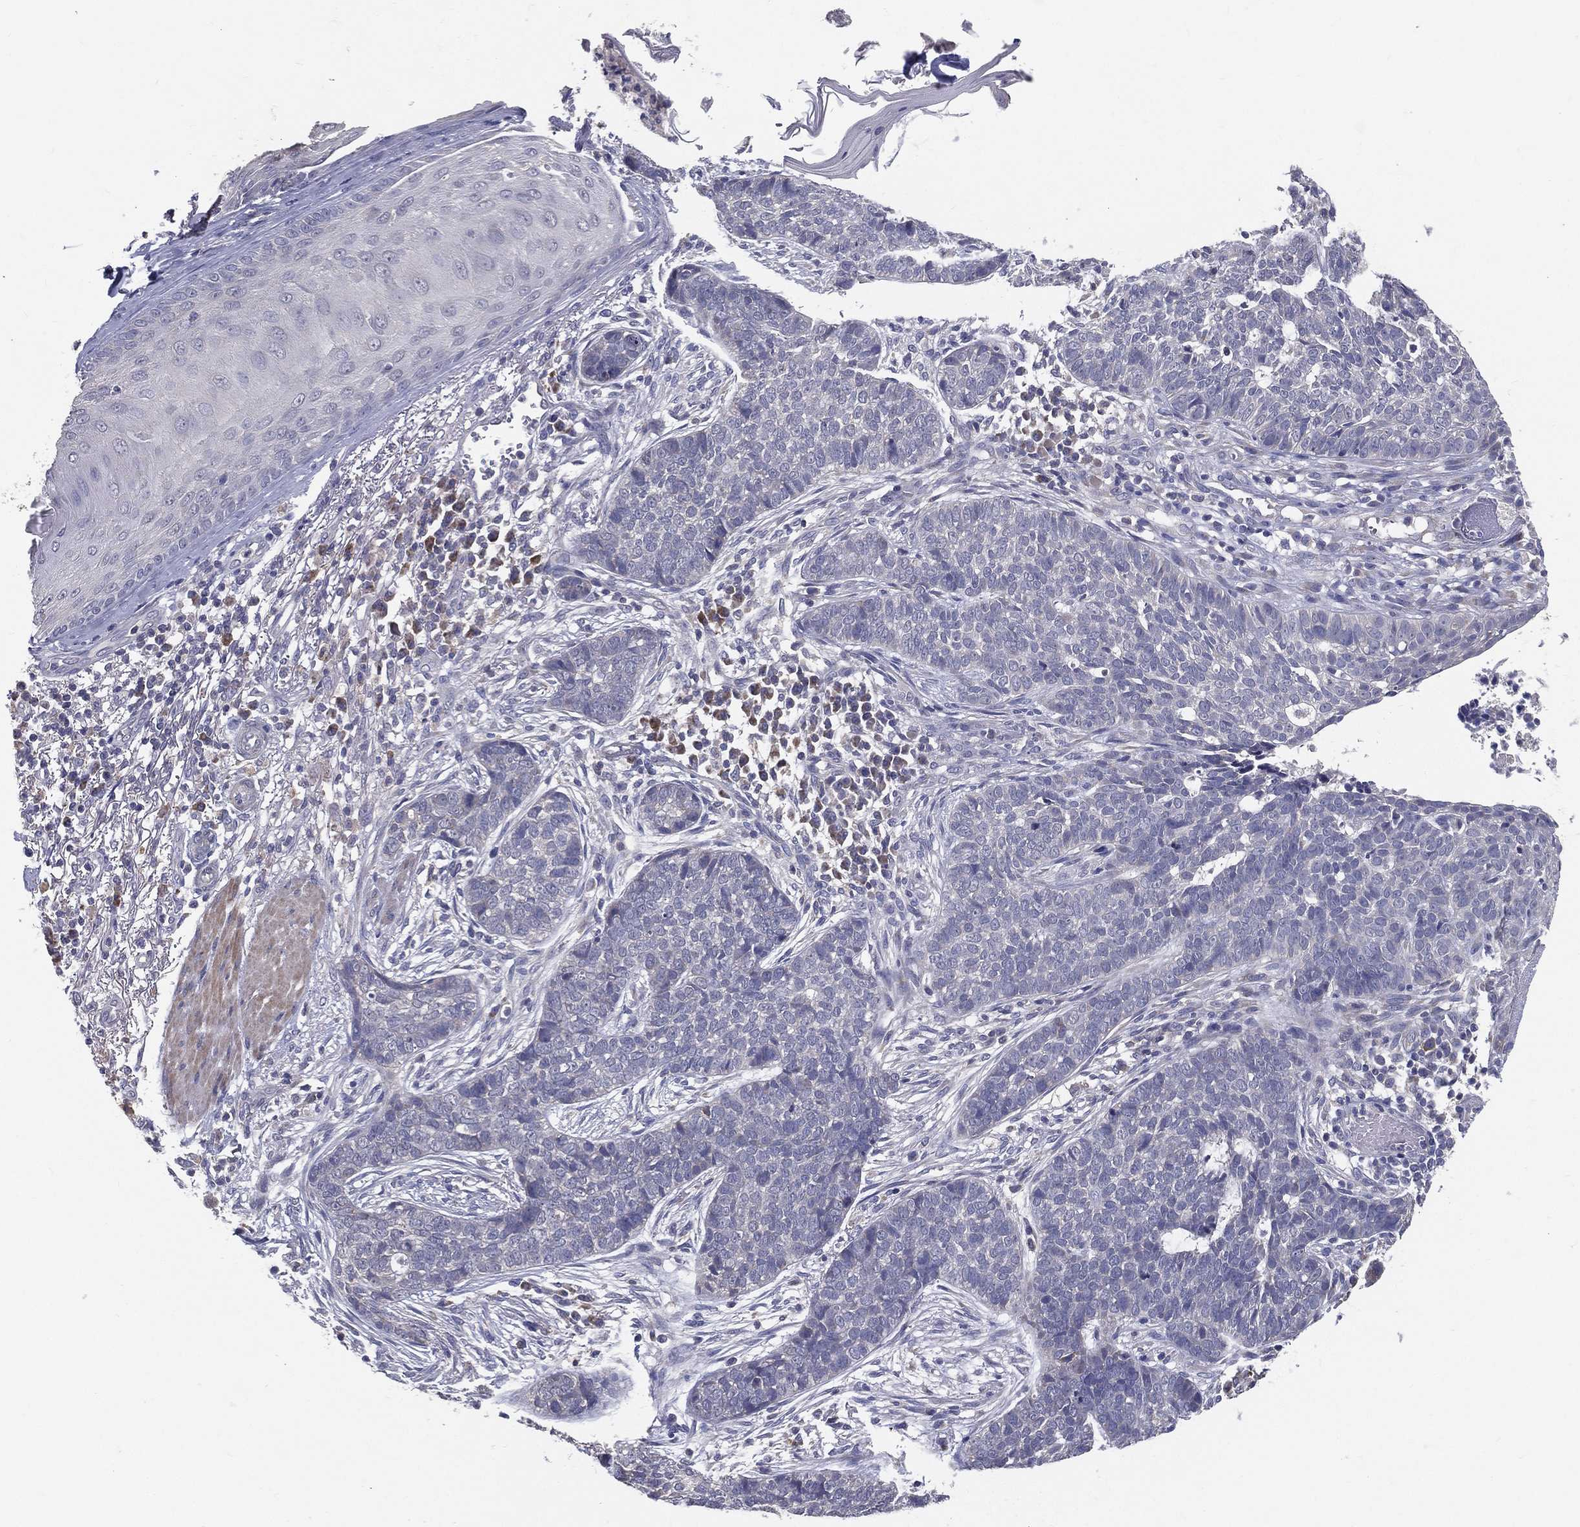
{"staining": {"intensity": "negative", "quantity": "none", "location": "none"}, "tissue": "skin cancer", "cell_type": "Tumor cells", "image_type": "cancer", "snomed": [{"axis": "morphology", "description": "Squamous cell carcinoma, NOS"}, {"axis": "topography", "description": "Skin"}], "caption": "Immunohistochemistry of human skin cancer reveals no positivity in tumor cells. The staining is performed using DAB (3,3'-diaminobenzidine) brown chromogen with nuclei counter-stained in using hematoxylin.", "gene": "PCSK1", "patient": {"sex": "male", "age": 88}}